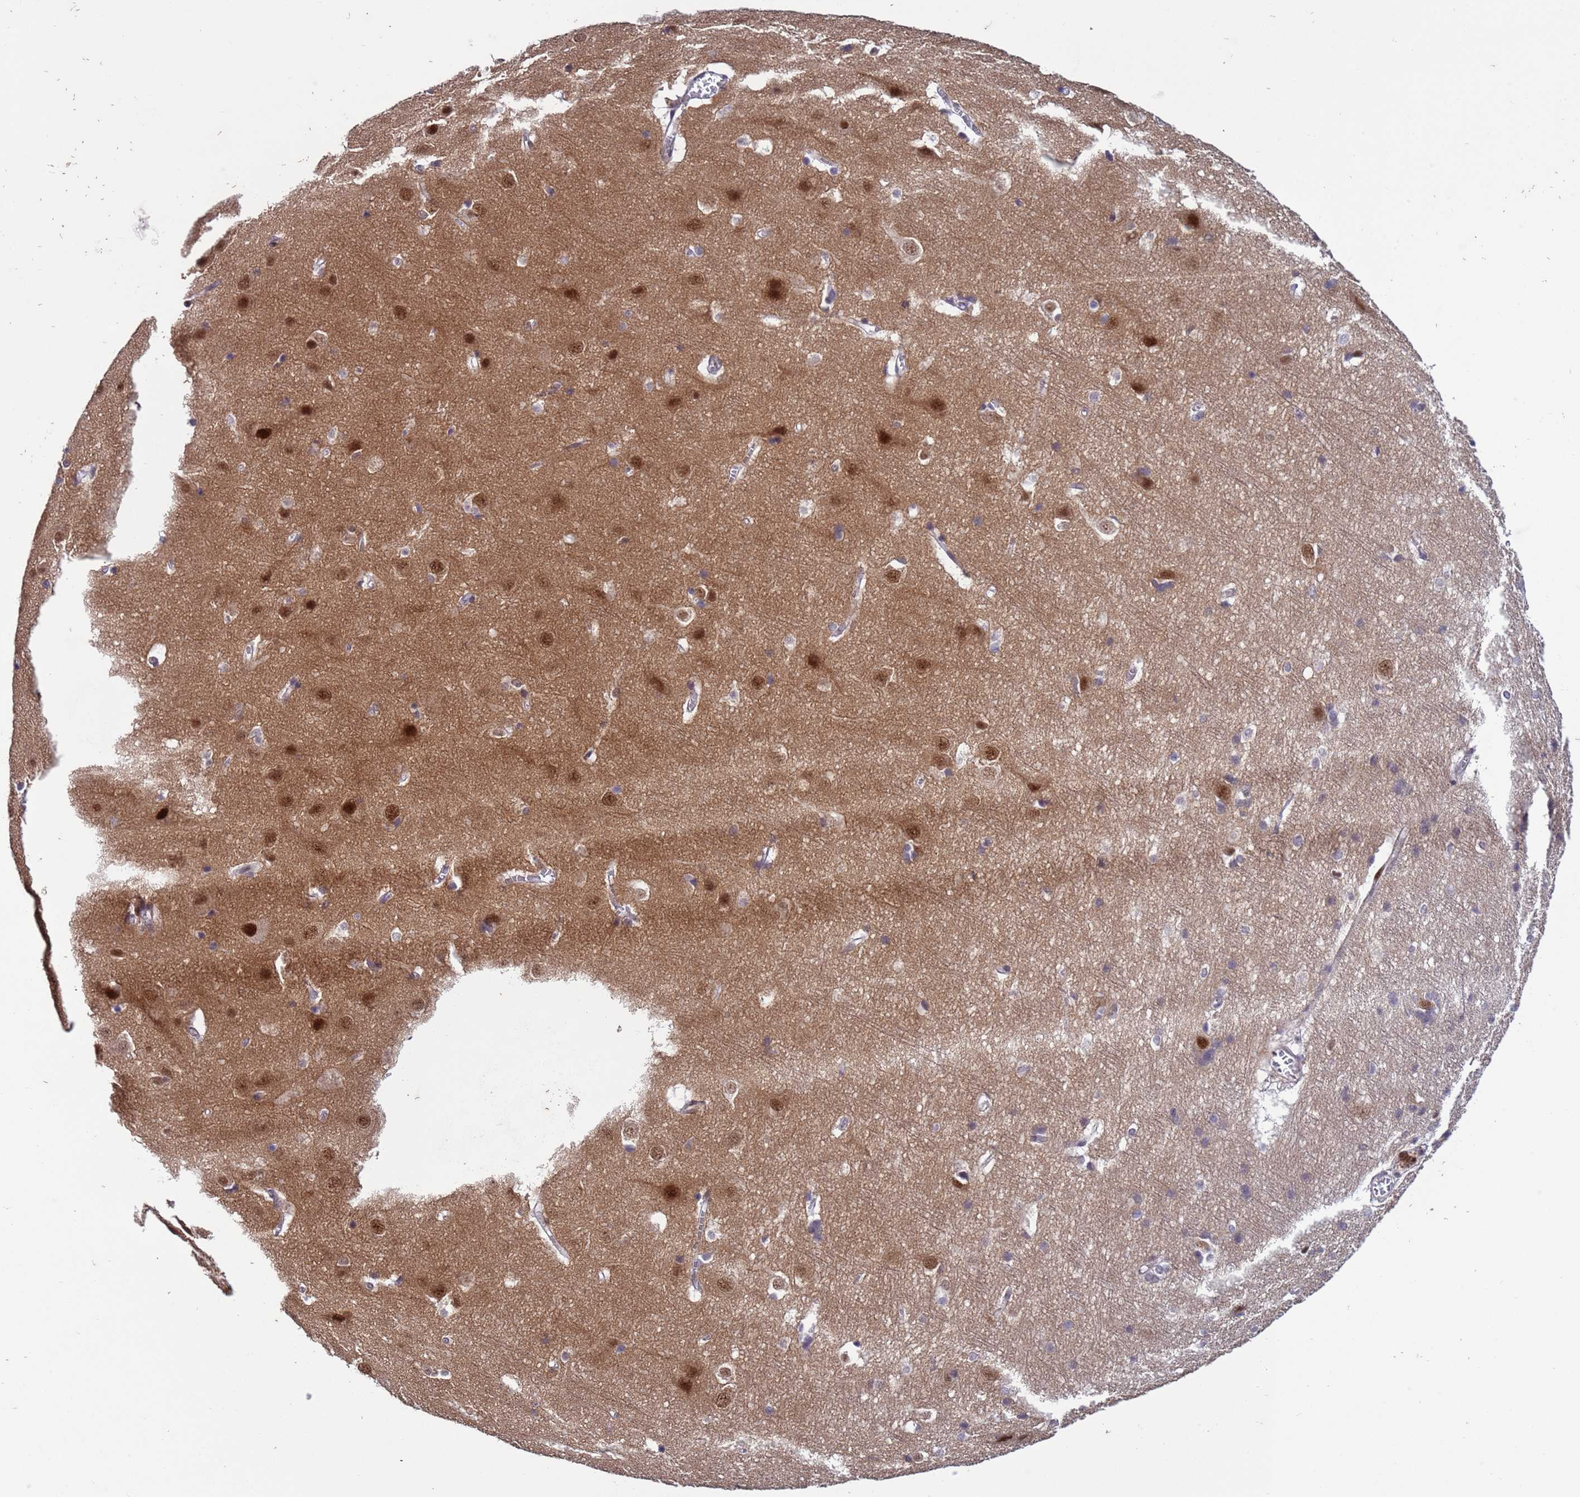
{"staining": {"intensity": "negative", "quantity": "none", "location": "none"}, "tissue": "cerebral cortex", "cell_type": "Endothelial cells", "image_type": "normal", "snomed": [{"axis": "morphology", "description": "Normal tissue, NOS"}, {"axis": "topography", "description": "Cerebral cortex"}], "caption": "Immunohistochemistry (IHC) micrograph of unremarkable cerebral cortex: human cerebral cortex stained with DAB (3,3'-diaminobenzidine) reveals no significant protein positivity in endothelial cells.", "gene": "SHC3", "patient": {"sex": "male", "age": 54}}